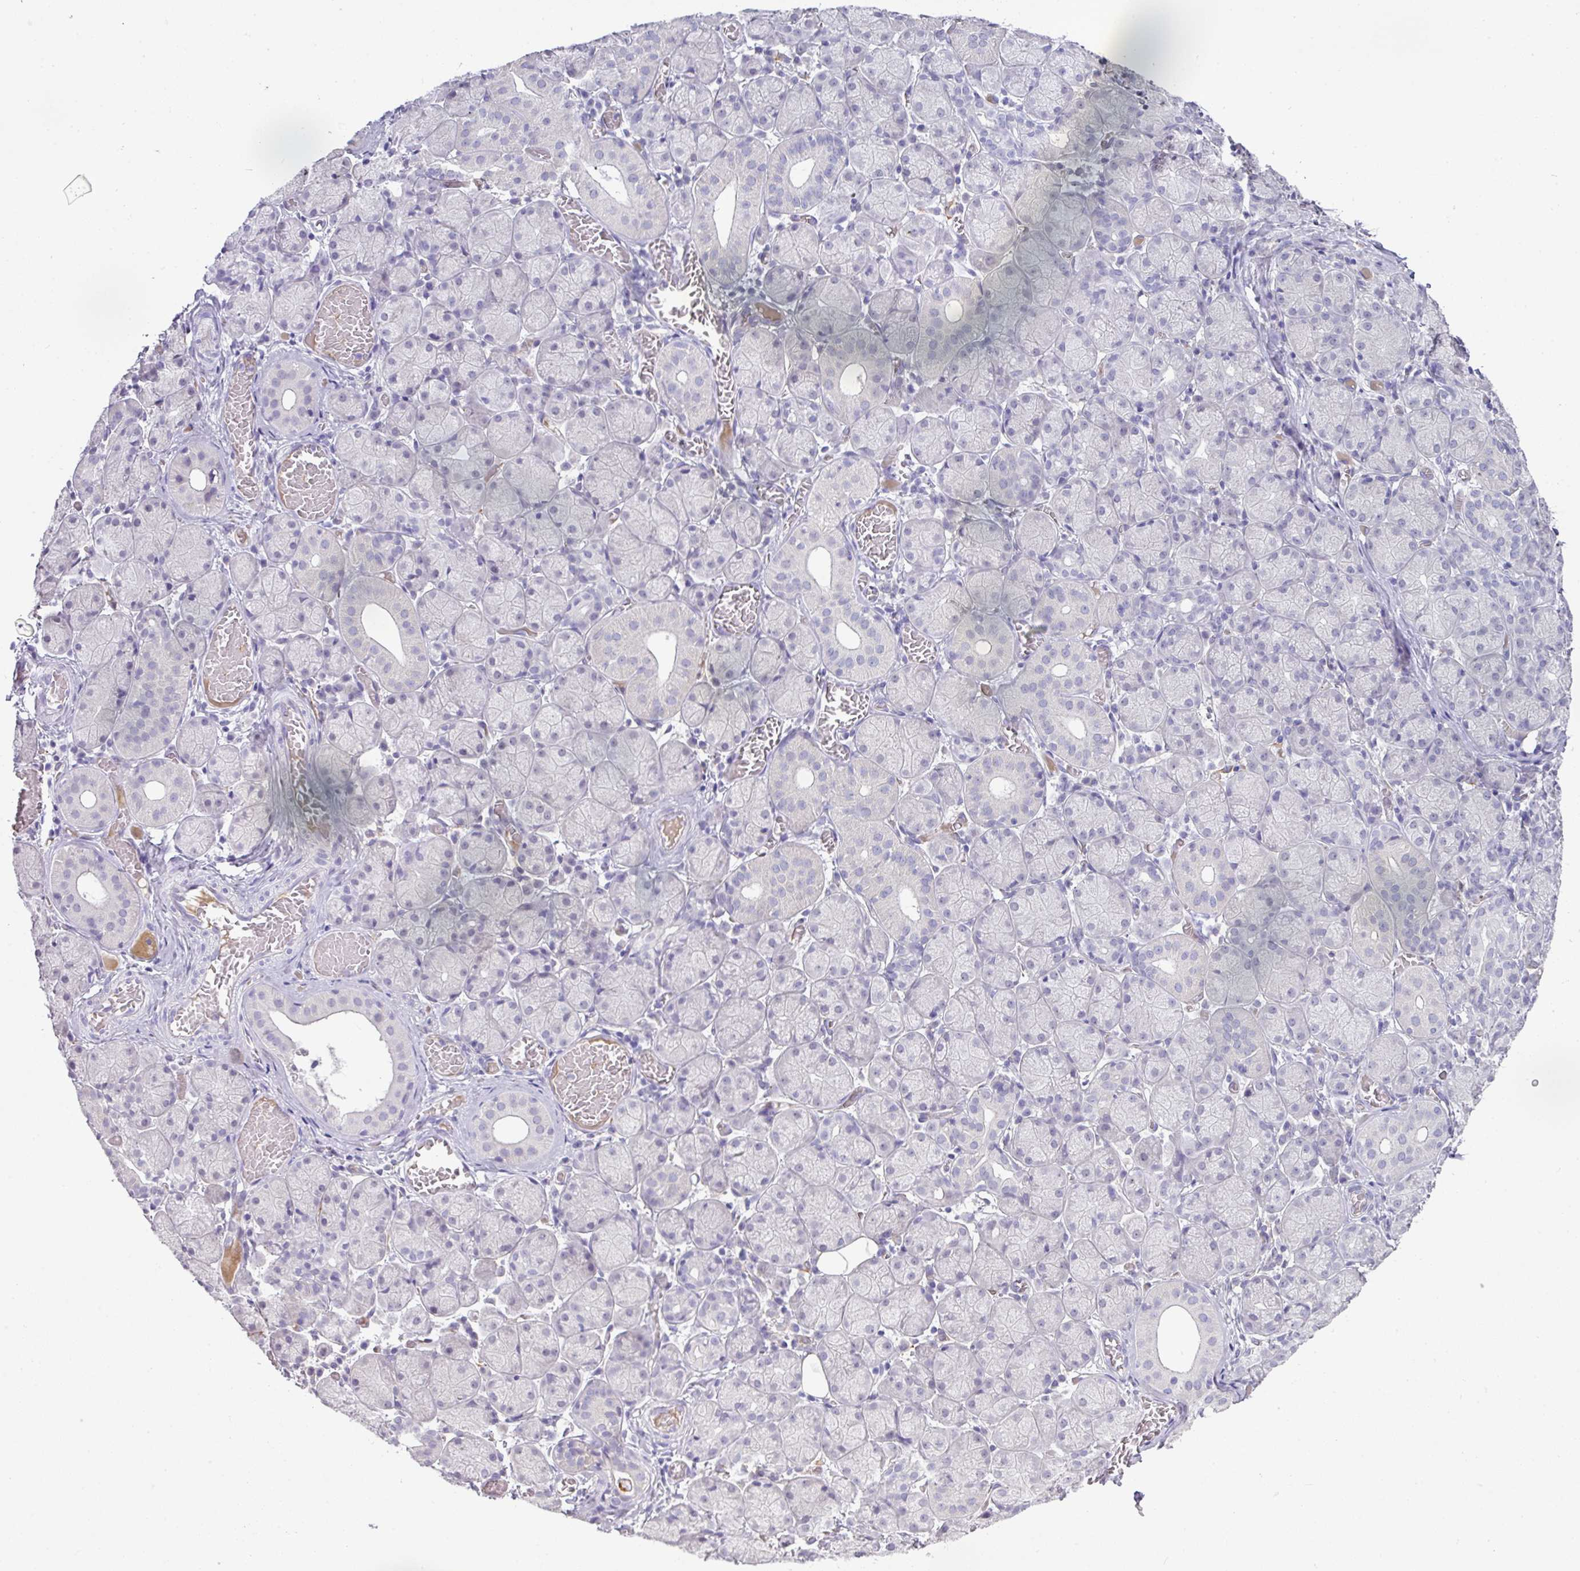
{"staining": {"intensity": "negative", "quantity": "none", "location": "none"}, "tissue": "salivary gland", "cell_type": "Glandular cells", "image_type": "normal", "snomed": [{"axis": "morphology", "description": "Normal tissue, NOS"}, {"axis": "topography", "description": "Salivary gland"}], "caption": "Glandular cells show no significant protein staining in benign salivary gland. The staining is performed using DAB brown chromogen with nuclei counter-stained in using hematoxylin.", "gene": "FGF17", "patient": {"sex": "female", "age": 24}}